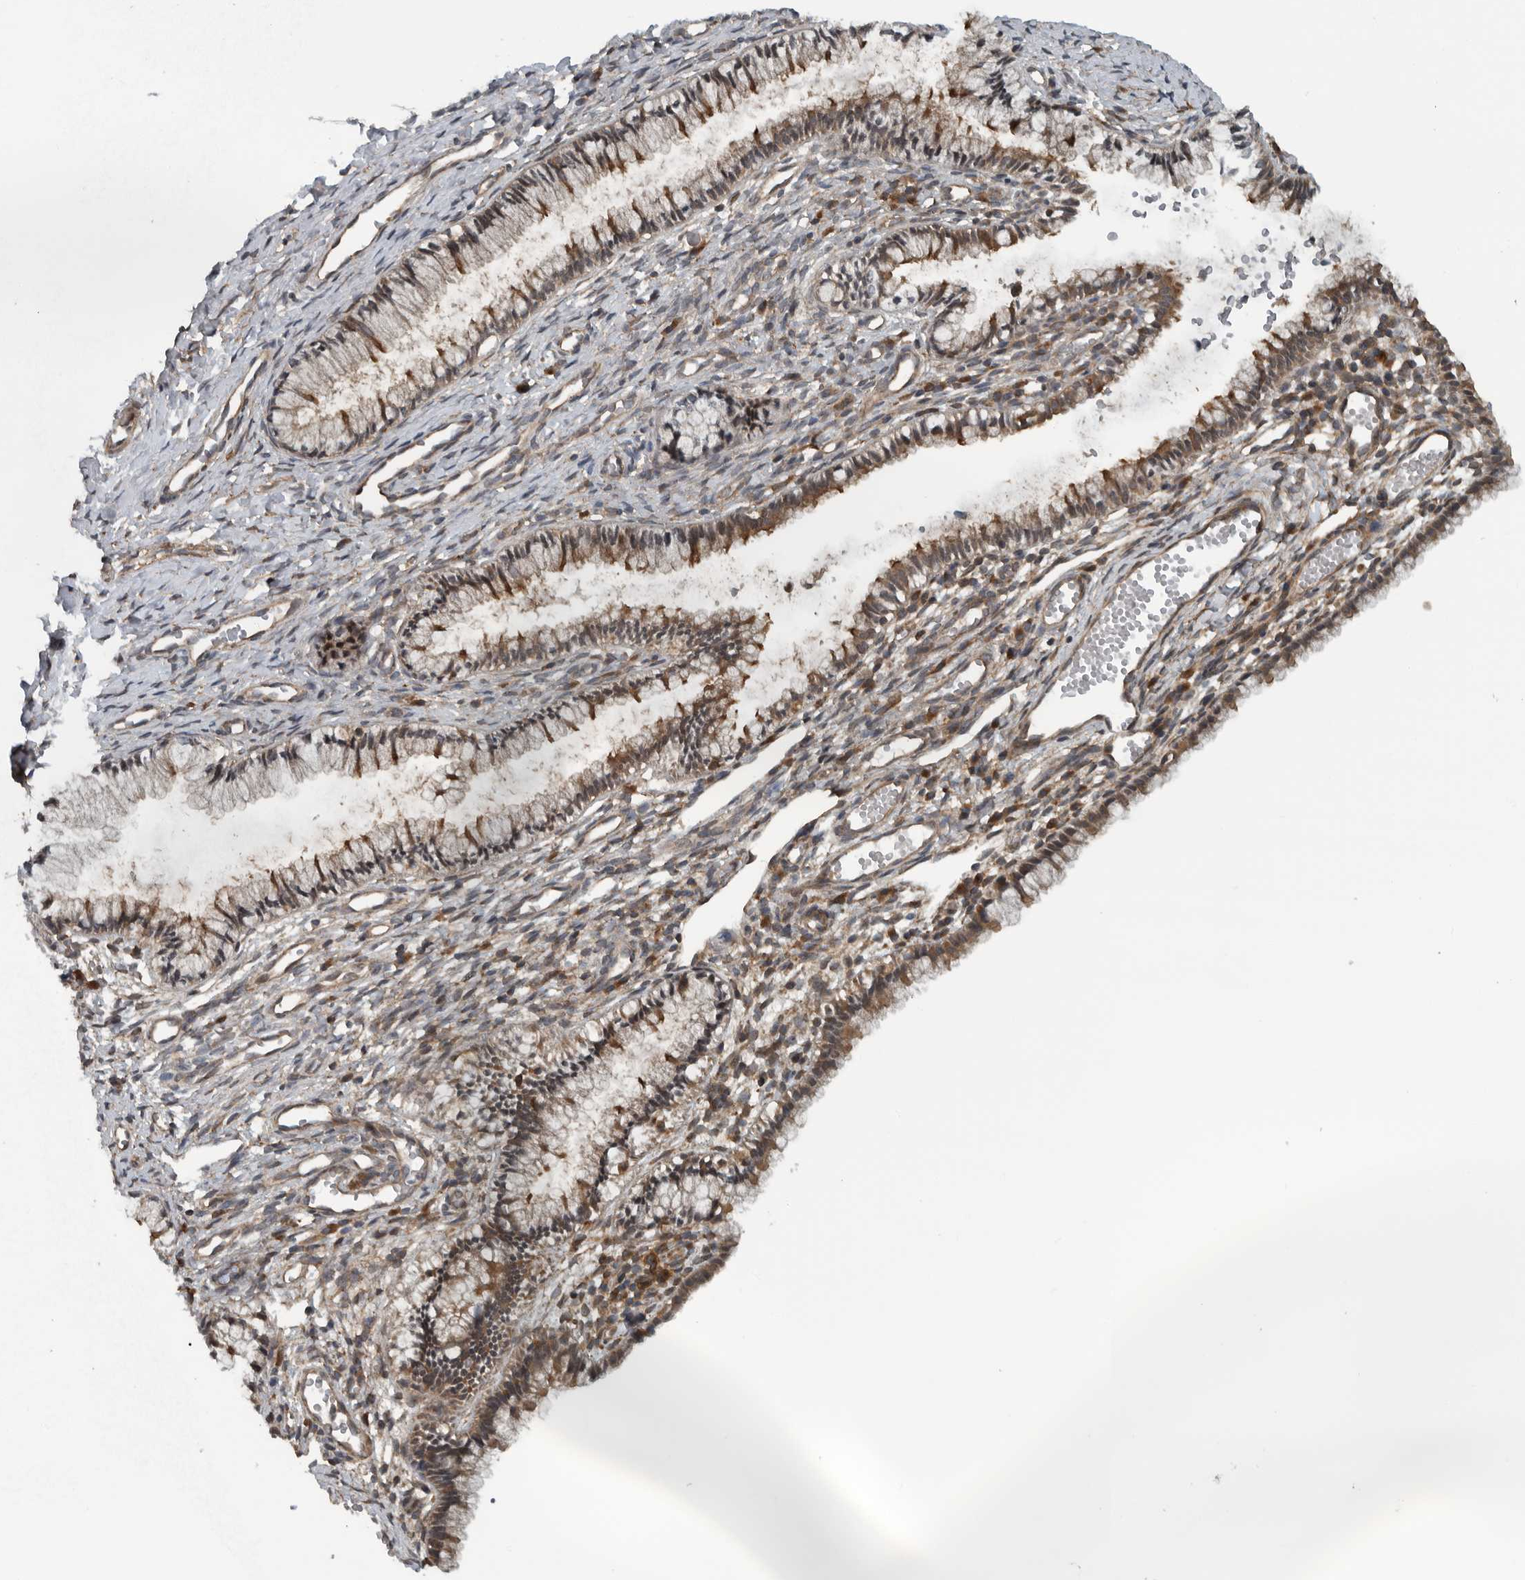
{"staining": {"intensity": "moderate", "quantity": "25%-75%", "location": "cytoplasmic/membranous"}, "tissue": "cervix", "cell_type": "Glandular cells", "image_type": "normal", "snomed": [{"axis": "morphology", "description": "Normal tissue, NOS"}, {"axis": "topography", "description": "Cervix"}], "caption": "Immunohistochemical staining of normal human cervix exhibits 25%-75% levels of moderate cytoplasmic/membranous protein expression in about 25%-75% of glandular cells.", "gene": "AMFR", "patient": {"sex": "female", "age": 27}}